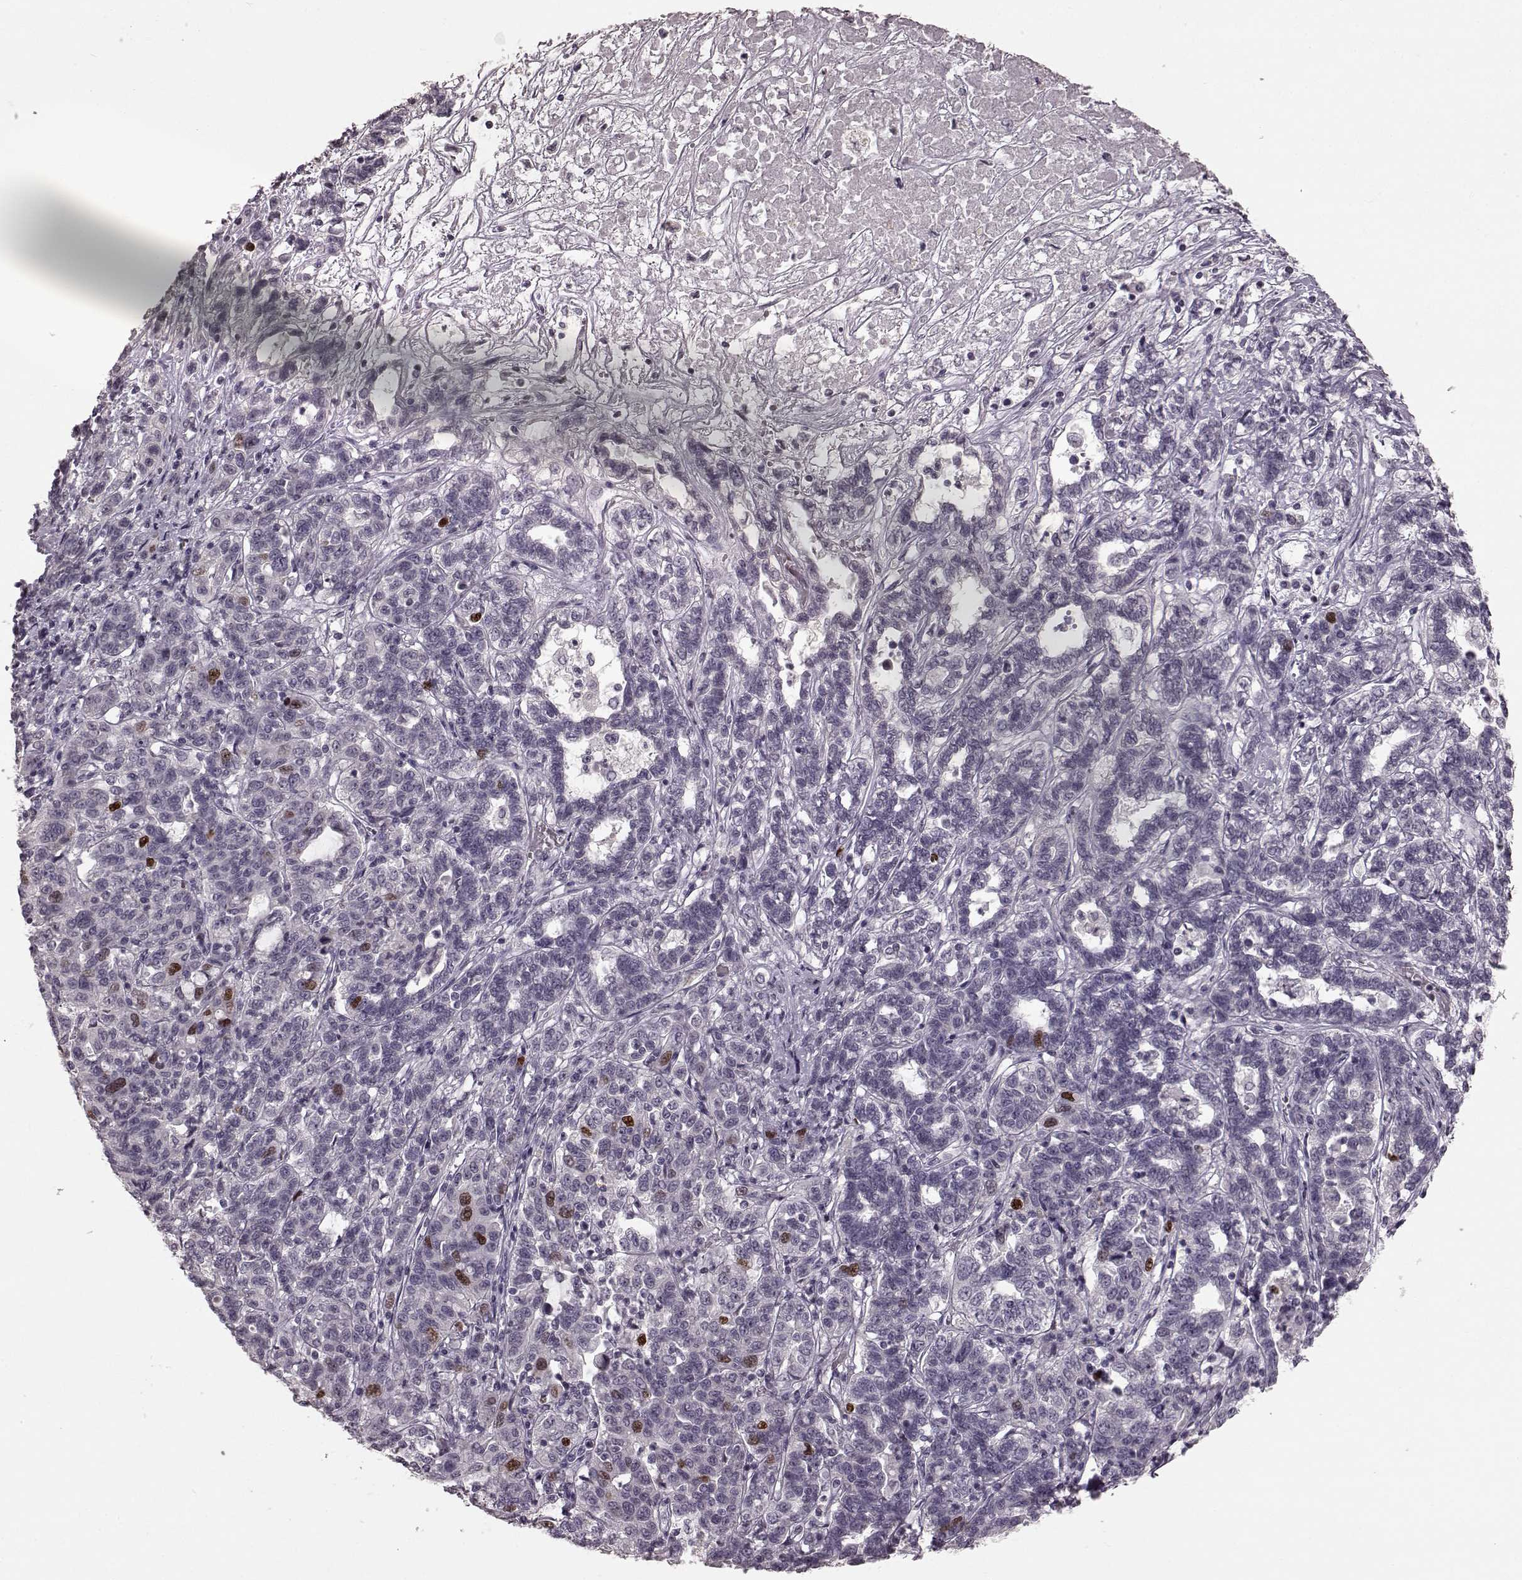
{"staining": {"intensity": "moderate", "quantity": "<25%", "location": "nuclear"}, "tissue": "liver cancer", "cell_type": "Tumor cells", "image_type": "cancer", "snomed": [{"axis": "morphology", "description": "Adenocarcinoma, NOS"}, {"axis": "morphology", "description": "Cholangiocarcinoma"}, {"axis": "topography", "description": "Liver"}], "caption": "An immunohistochemistry micrograph of neoplastic tissue is shown. Protein staining in brown labels moderate nuclear positivity in liver cancer (adenocarcinoma) within tumor cells.", "gene": "CCNA2", "patient": {"sex": "male", "age": 64}}